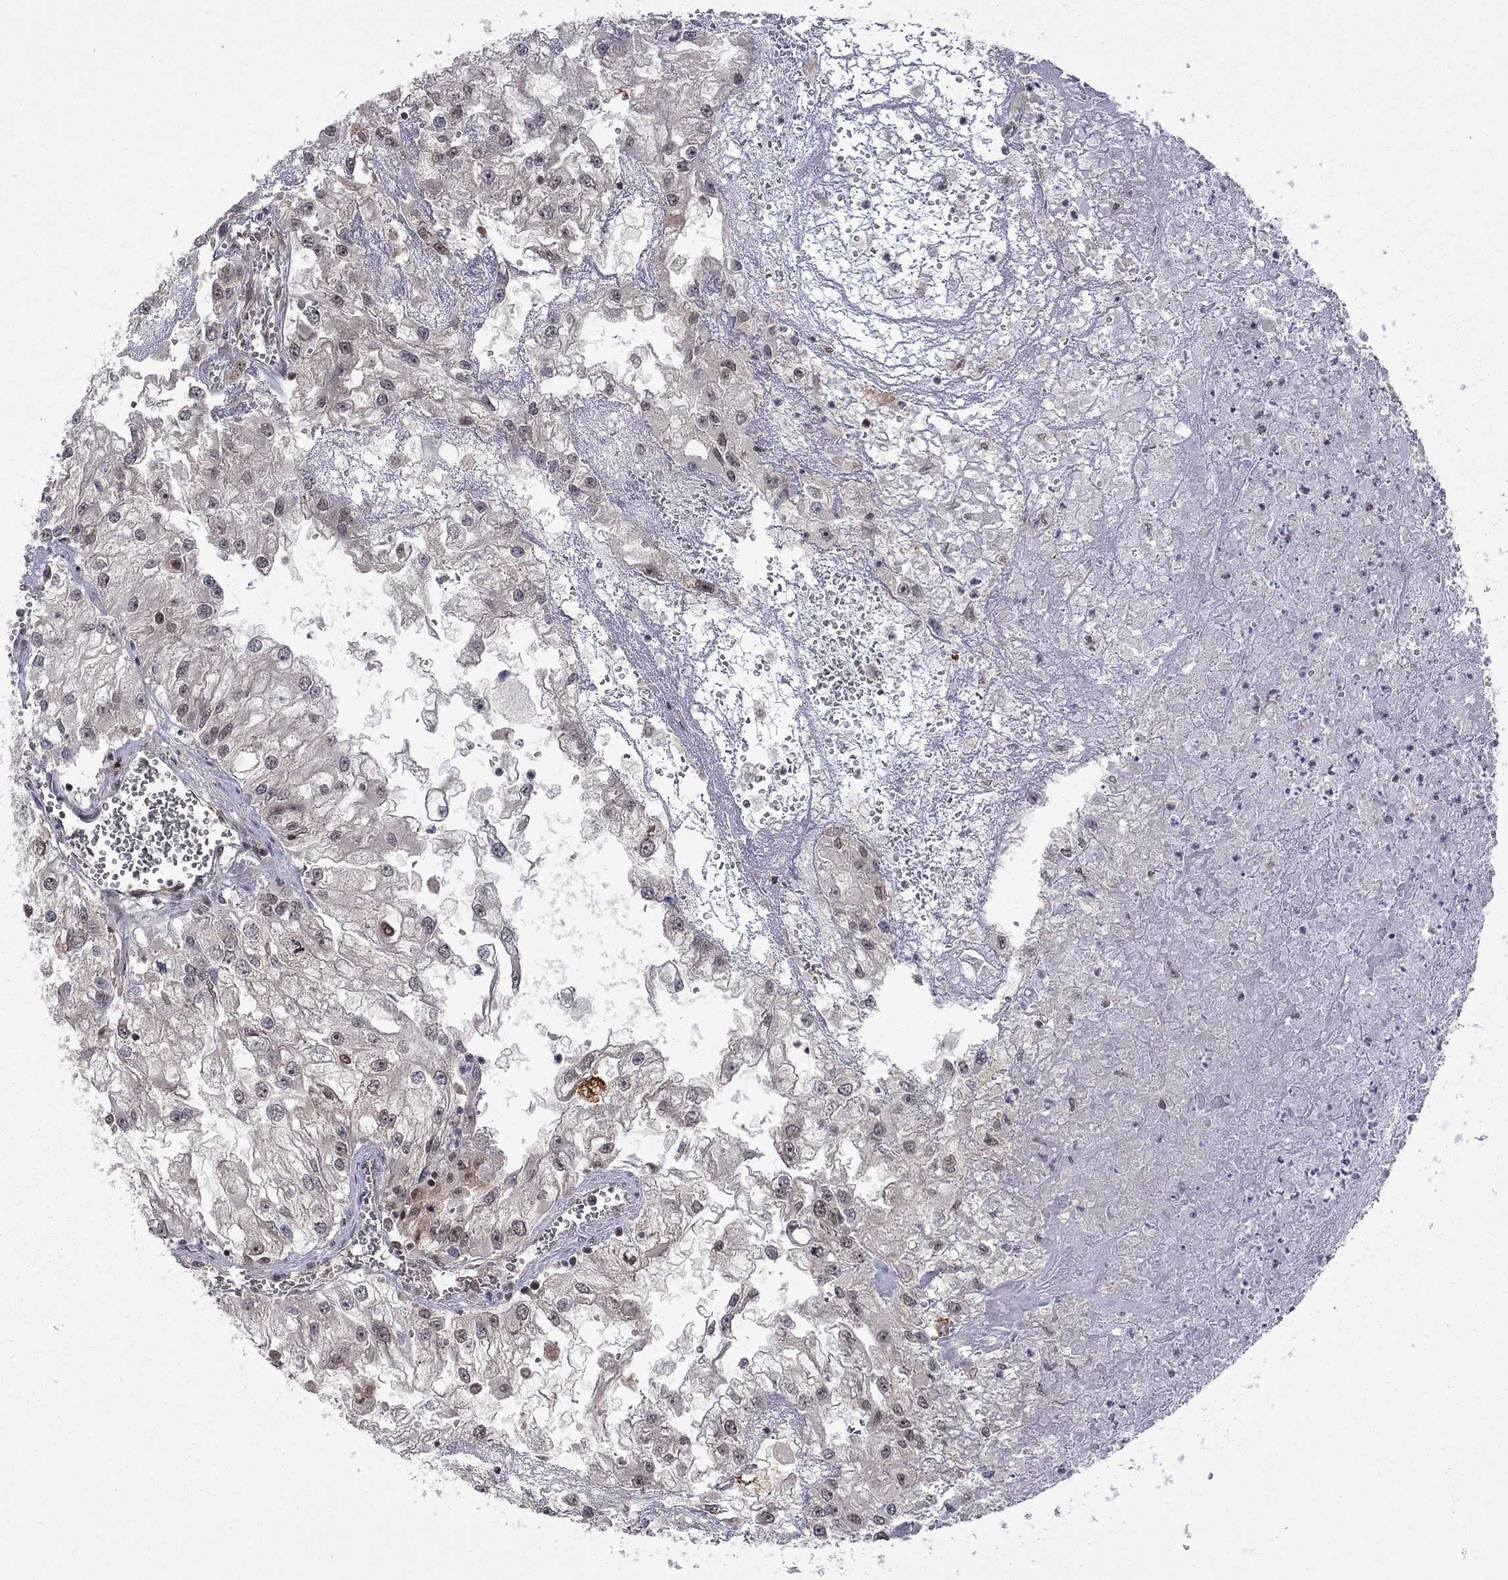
{"staining": {"intensity": "moderate", "quantity": "25%-75%", "location": "cytoplasmic/membranous"}, "tissue": "renal cancer", "cell_type": "Tumor cells", "image_type": "cancer", "snomed": [{"axis": "morphology", "description": "Adenocarcinoma, NOS"}, {"axis": "topography", "description": "Kidney"}], "caption": "Moderate cytoplasmic/membranous protein expression is present in approximately 25%-75% of tumor cells in adenocarcinoma (renal).", "gene": "NAA50", "patient": {"sex": "male", "age": 59}}